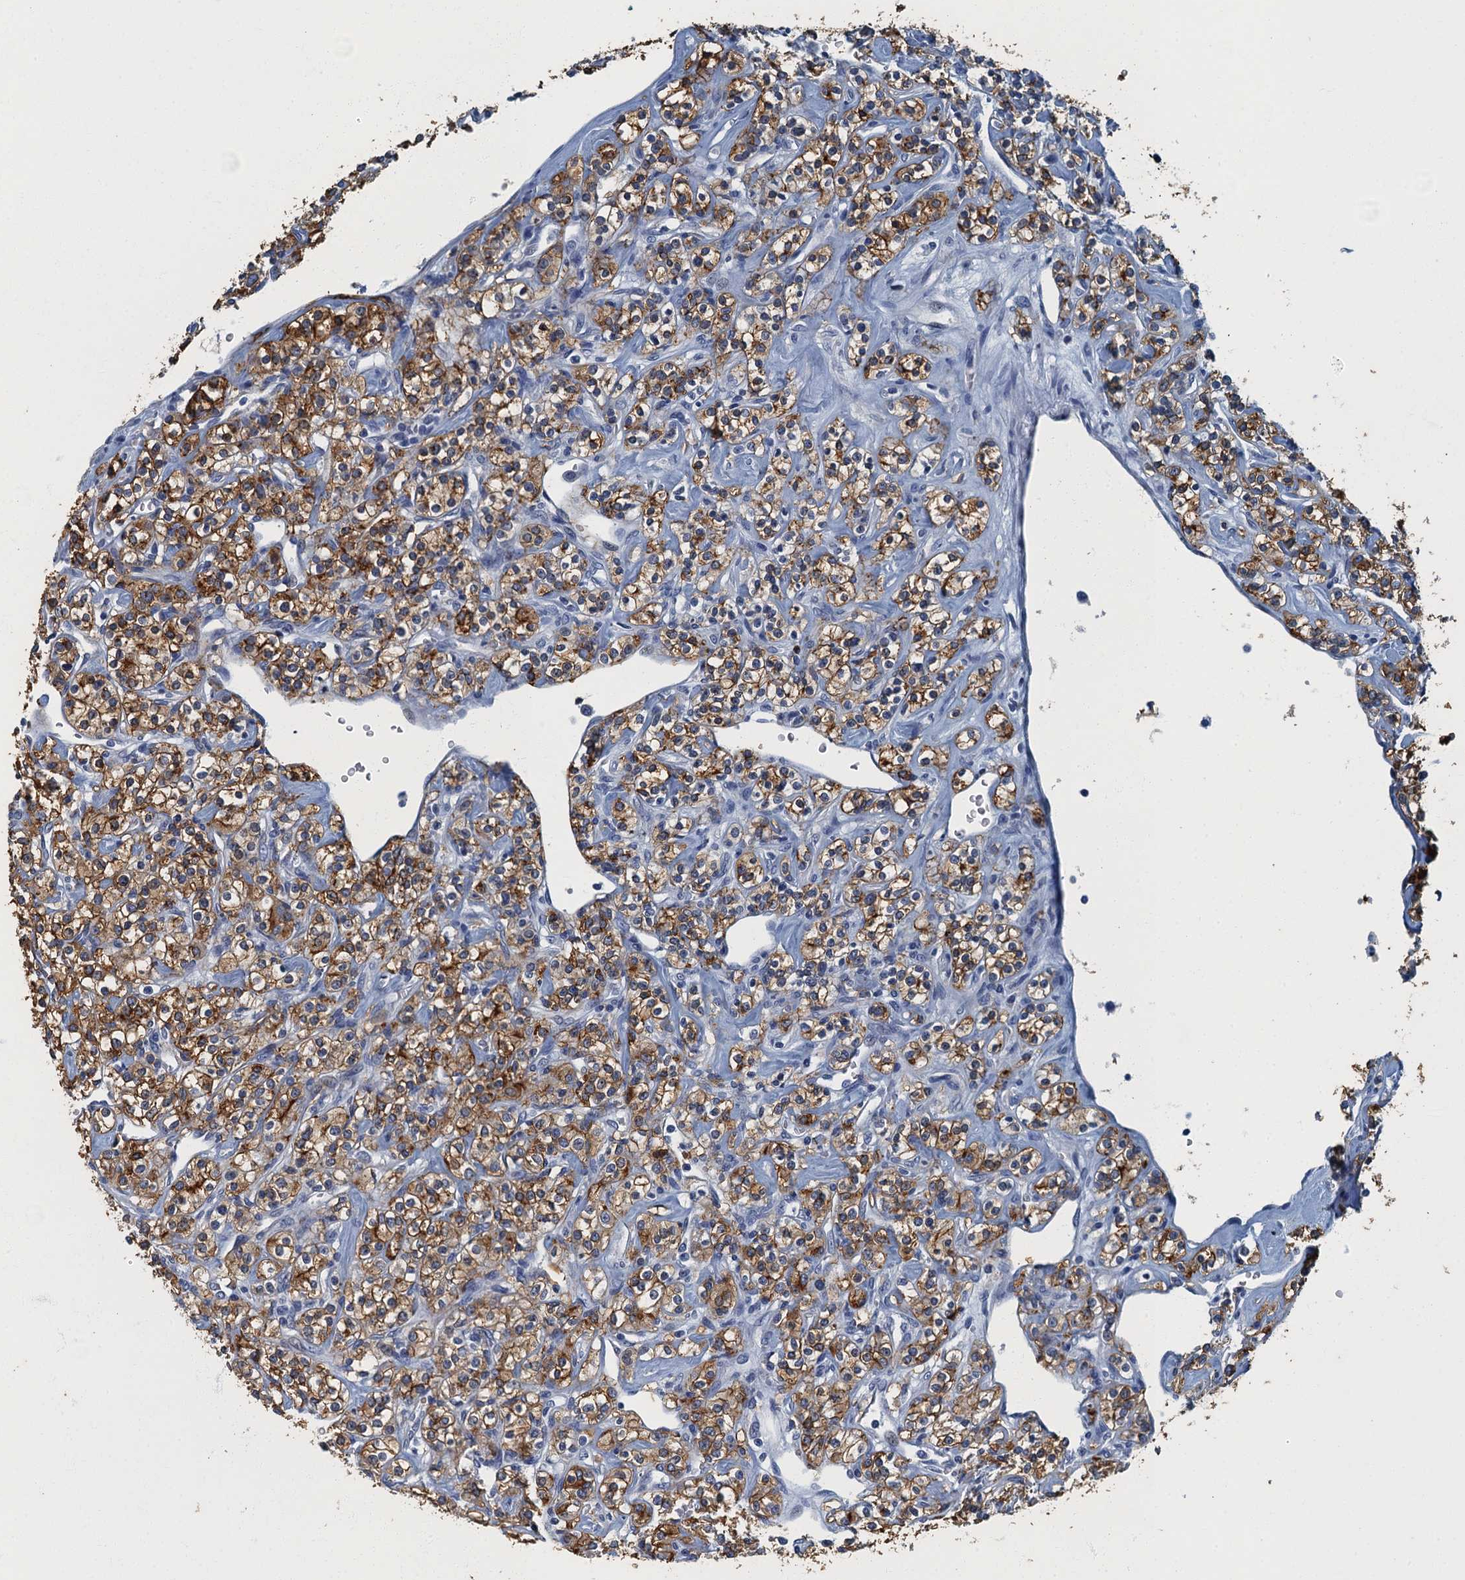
{"staining": {"intensity": "moderate", "quantity": ">75%", "location": "cytoplasmic/membranous"}, "tissue": "renal cancer", "cell_type": "Tumor cells", "image_type": "cancer", "snomed": [{"axis": "morphology", "description": "Adenocarcinoma, NOS"}, {"axis": "topography", "description": "Kidney"}], "caption": "Brown immunohistochemical staining in renal adenocarcinoma reveals moderate cytoplasmic/membranous expression in approximately >75% of tumor cells. (Brightfield microscopy of DAB IHC at high magnification).", "gene": "GADL1", "patient": {"sex": "male", "age": 77}}